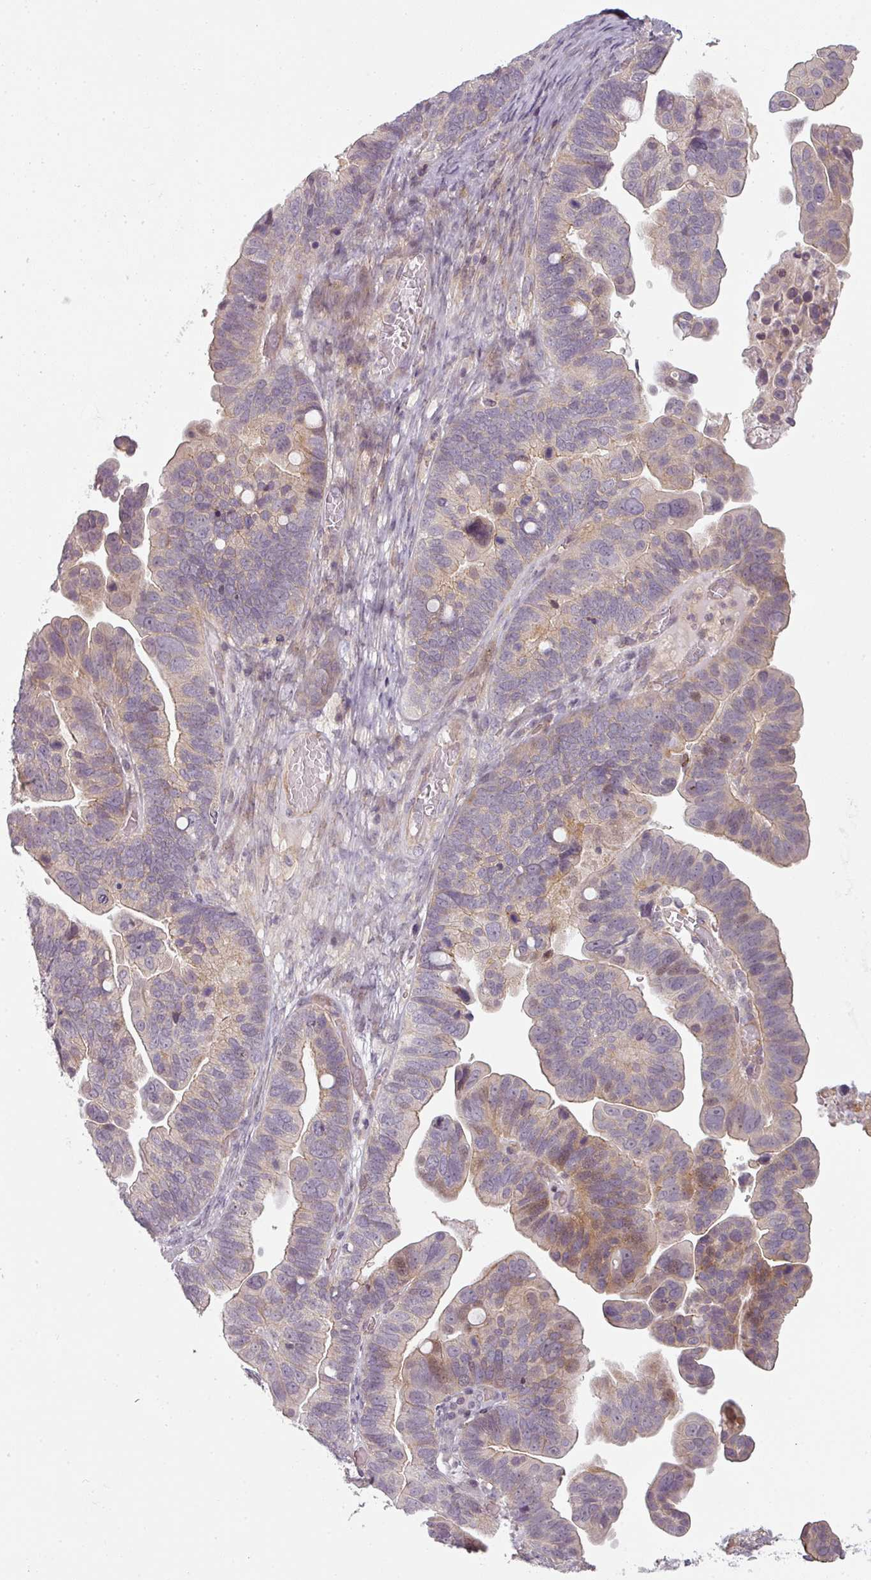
{"staining": {"intensity": "moderate", "quantity": "<25%", "location": "cytoplasmic/membranous"}, "tissue": "ovarian cancer", "cell_type": "Tumor cells", "image_type": "cancer", "snomed": [{"axis": "morphology", "description": "Cystadenocarcinoma, serous, NOS"}, {"axis": "topography", "description": "Ovary"}], "caption": "Brown immunohistochemical staining in ovarian serous cystadenocarcinoma exhibits moderate cytoplasmic/membranous staining in about <25% of tumor cells. (Brightfield microscopy of DAB IHC at high magnification).", "gene": "SLC16A9", "patient": {"sex": "female", "age": 56}}